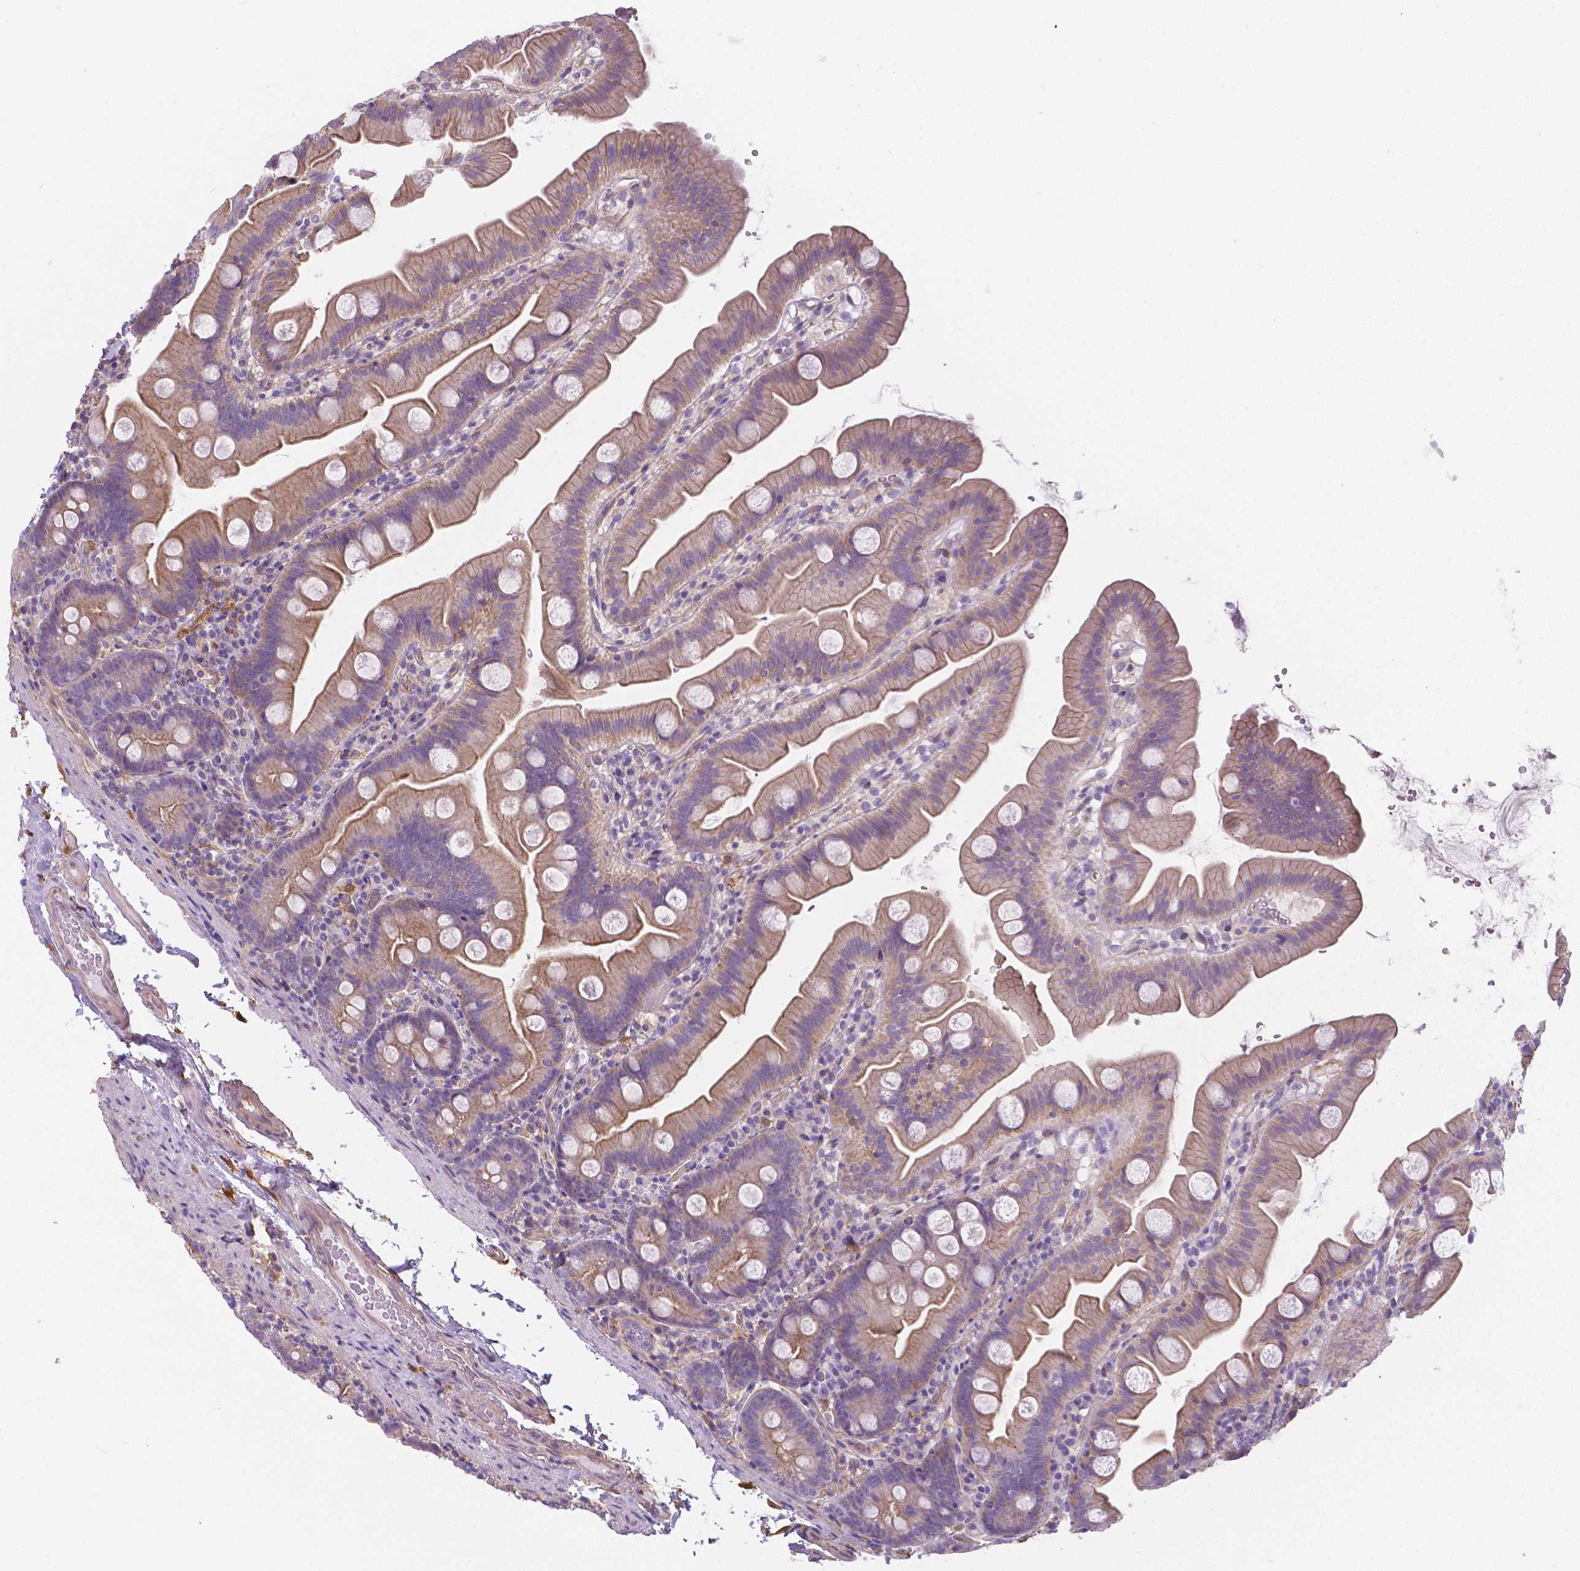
{"staining": {"intensity": "weak", "quantity": ">75%", "location": "cytoplasmic/membranous"}, "tissue": "small intestine", "cell_type": "Glandular cells", "image_type": "normal", "snomed": [{"axis": "morphology", "description": "Normal tissue, NOS"}, {"axis": "topography", "description": "Small intestine"}], "caption": "IHC image of benign human small intestine stained for a protein (brown), which displays low levels of weak cytoplasmic/membranous expression in approximately >75% of glandular cells.", "gene": "CRMP1", "patient": {"sex": "female", "age": 68}}